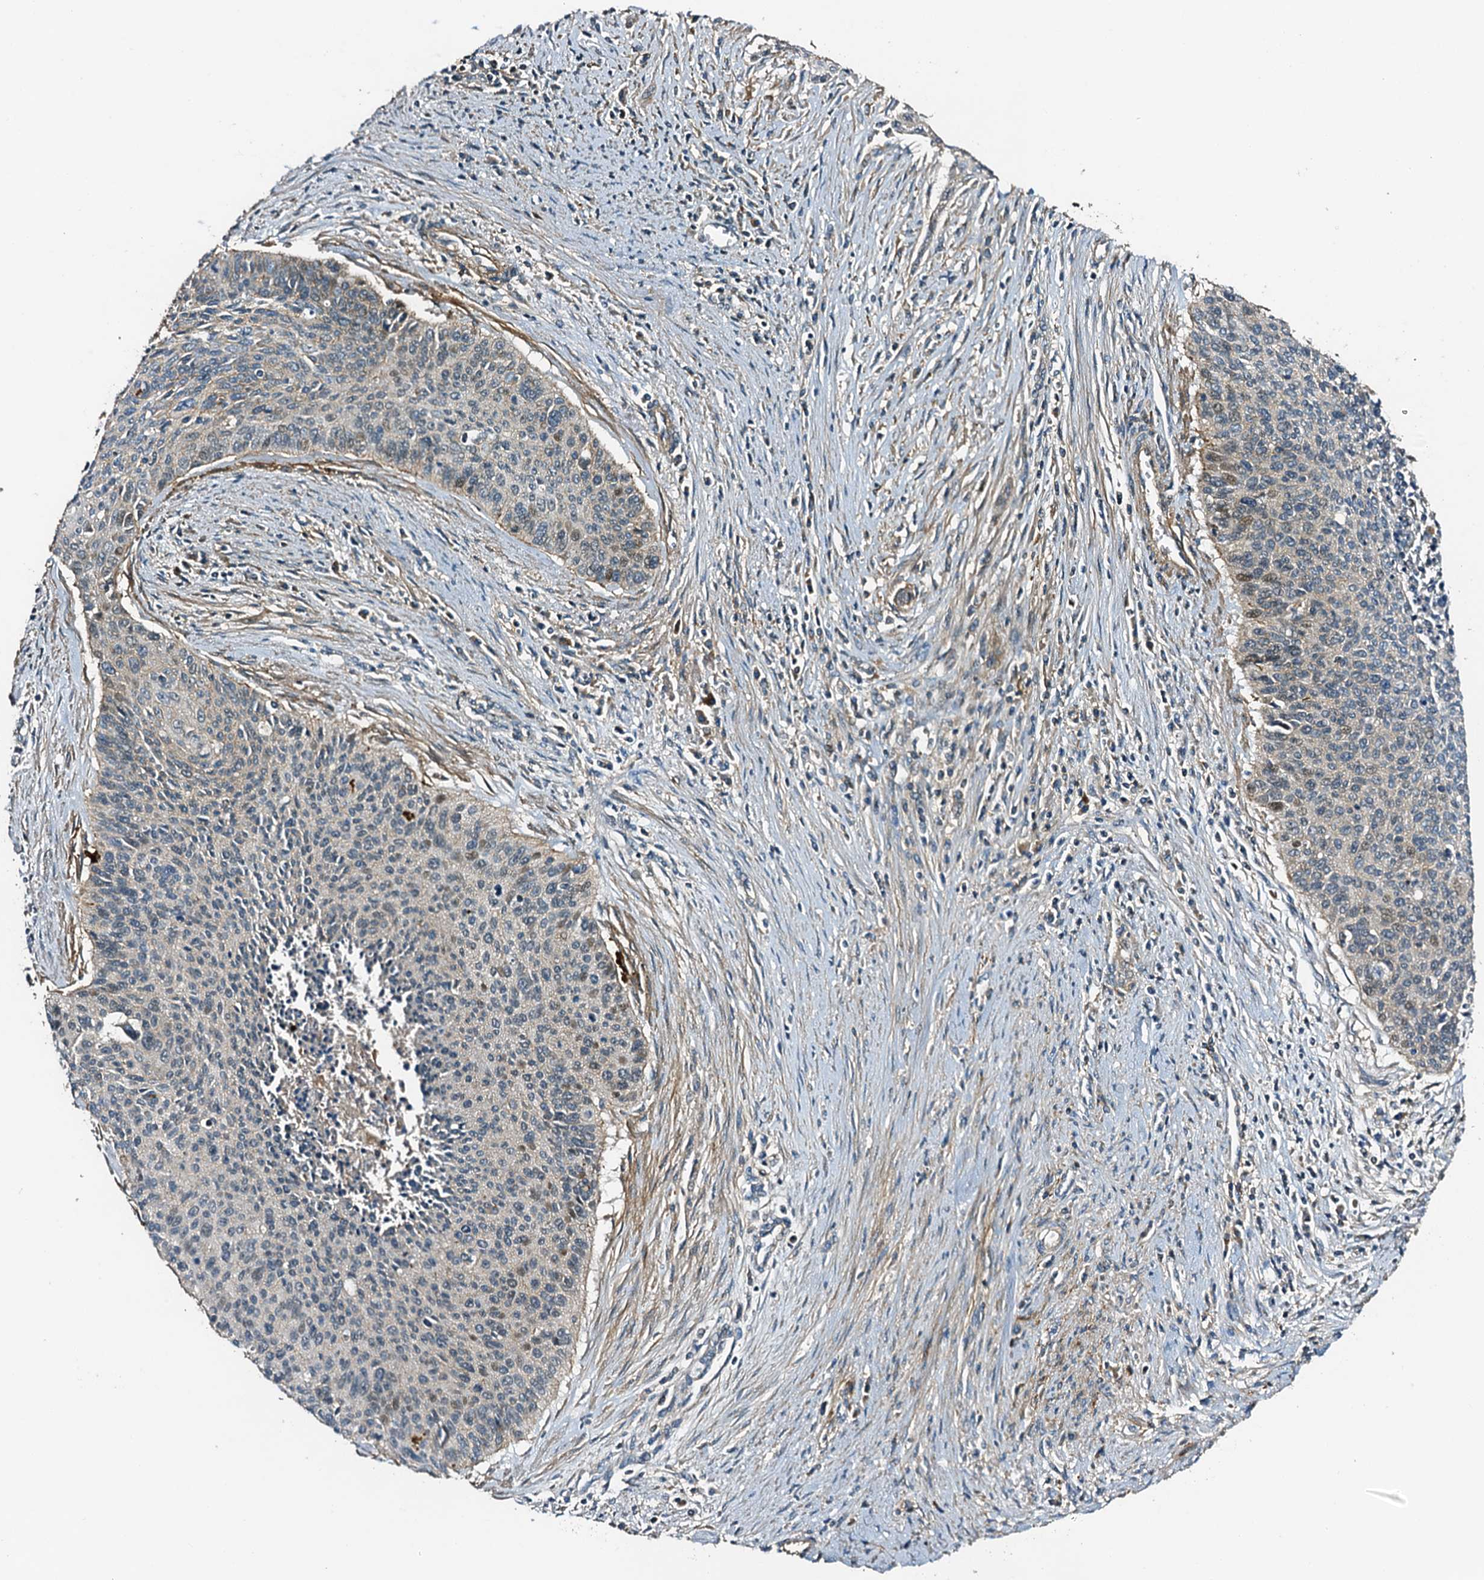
{"staining": {"intensity": "weak", "quantity": "<25%", "location": "nuclear"}, "tissue": "cervical cancer", "cell_type": "Tumor cells", "image_type": "cancer", "snomed": [{"axis": "morphology", "description": "Squamous cell carcinoma, NOS"}, {"axis": "topography", "description": "Cervix"}], "caption": "A histopathology image of human cervical cancer is negative for staining in tumor cells.", "gene": "DUOXA1", "patient": {"sex": "female", "age": 55}}